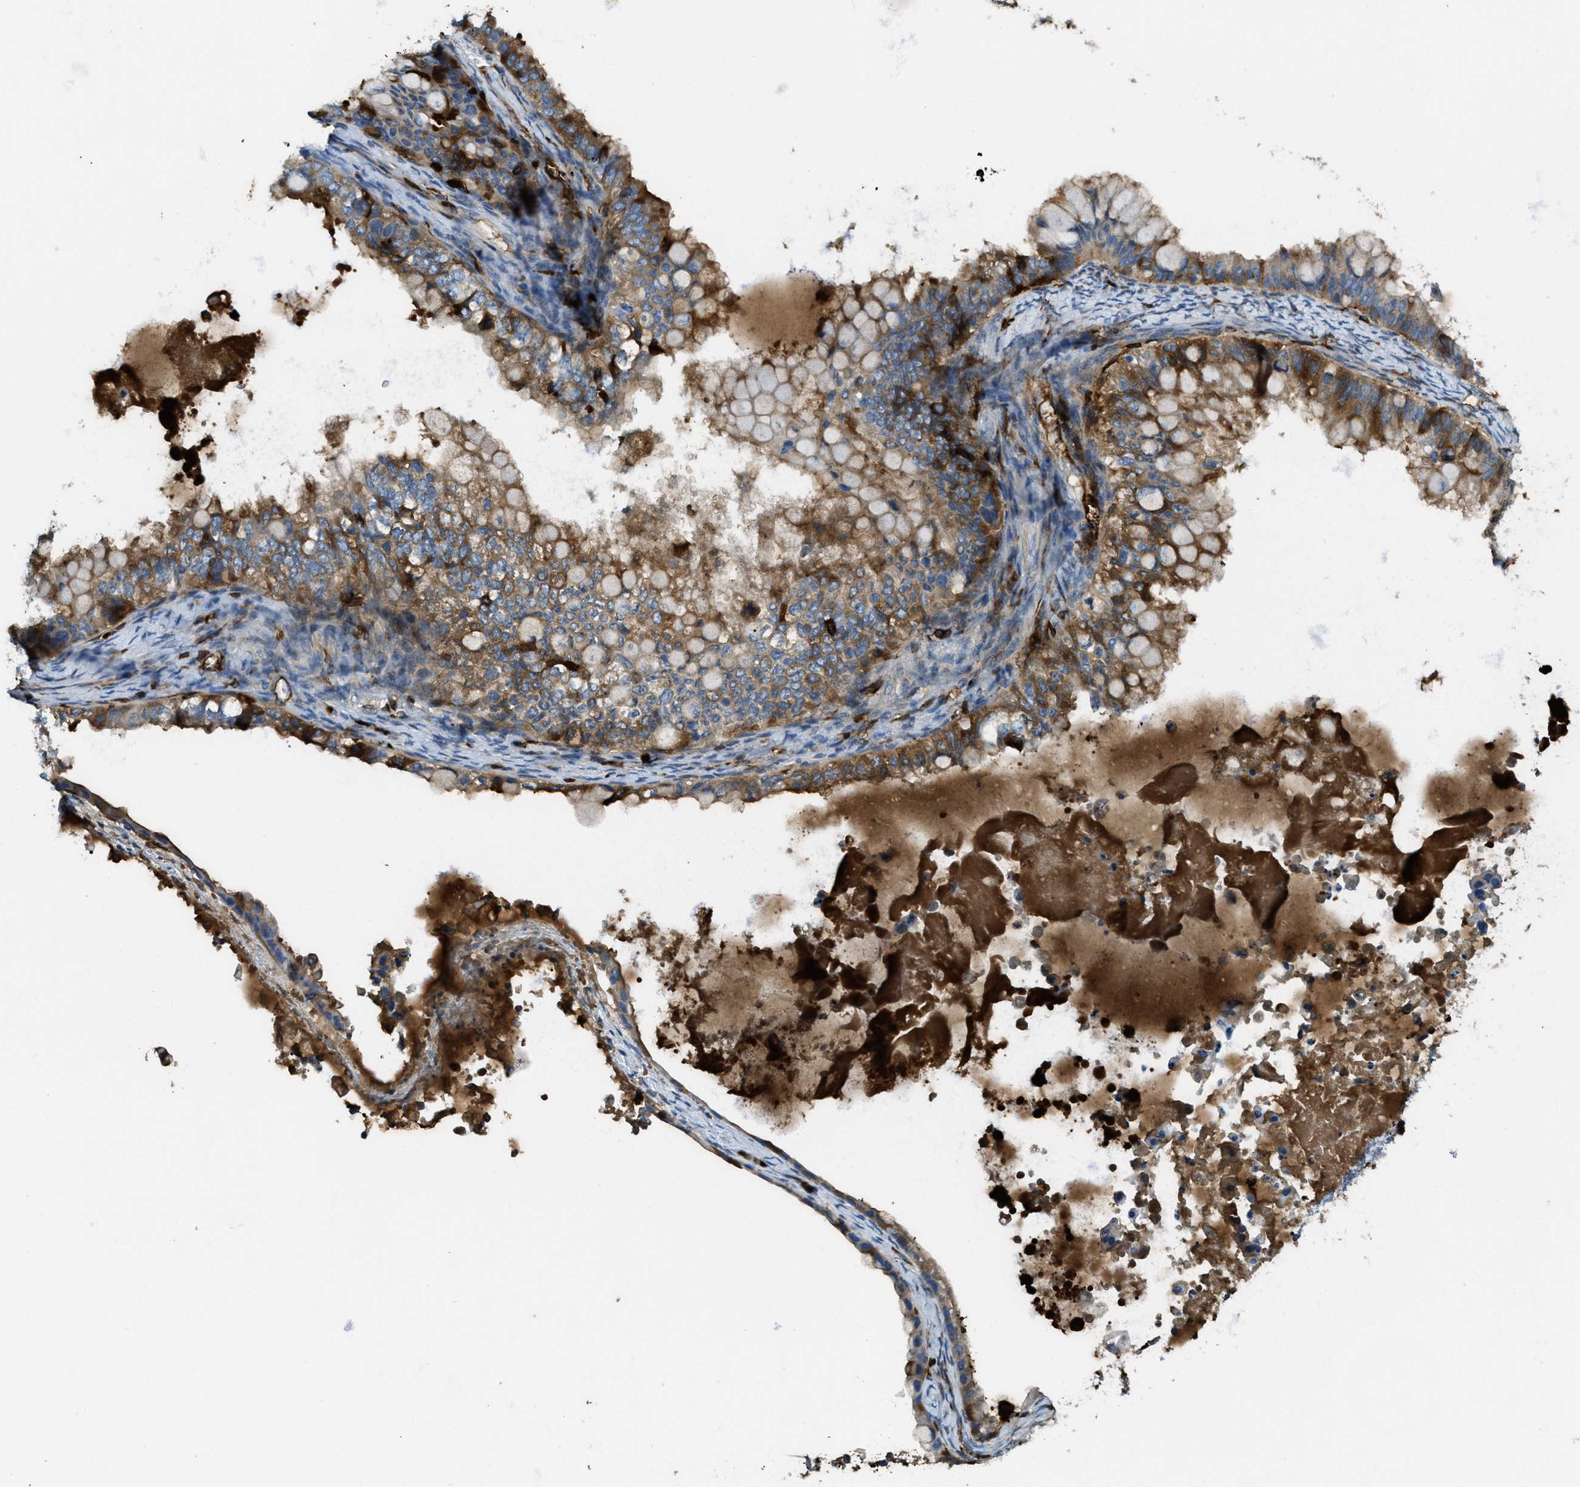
{"staining": {"intensity": "weak", "quantity": "<25%", "location": "cytoplasmic/membranous"}, "tissue": "ovarian cancer", "cell_type": "Tumor cells", "image_type": "cancer", "snomed": [{"axis": "morphology", "description": "Cystadenocarcinoma, mucinous, NOS"}, {"axis": "topography", "description": "Ovary"}], "caption": "An IHC histopathology image of ovarian cancer is shown. There is no staining in tumor cells of ovarian cancer.", "gene": "TRIM59", "patient": {"sex": "female", "age": 80}}